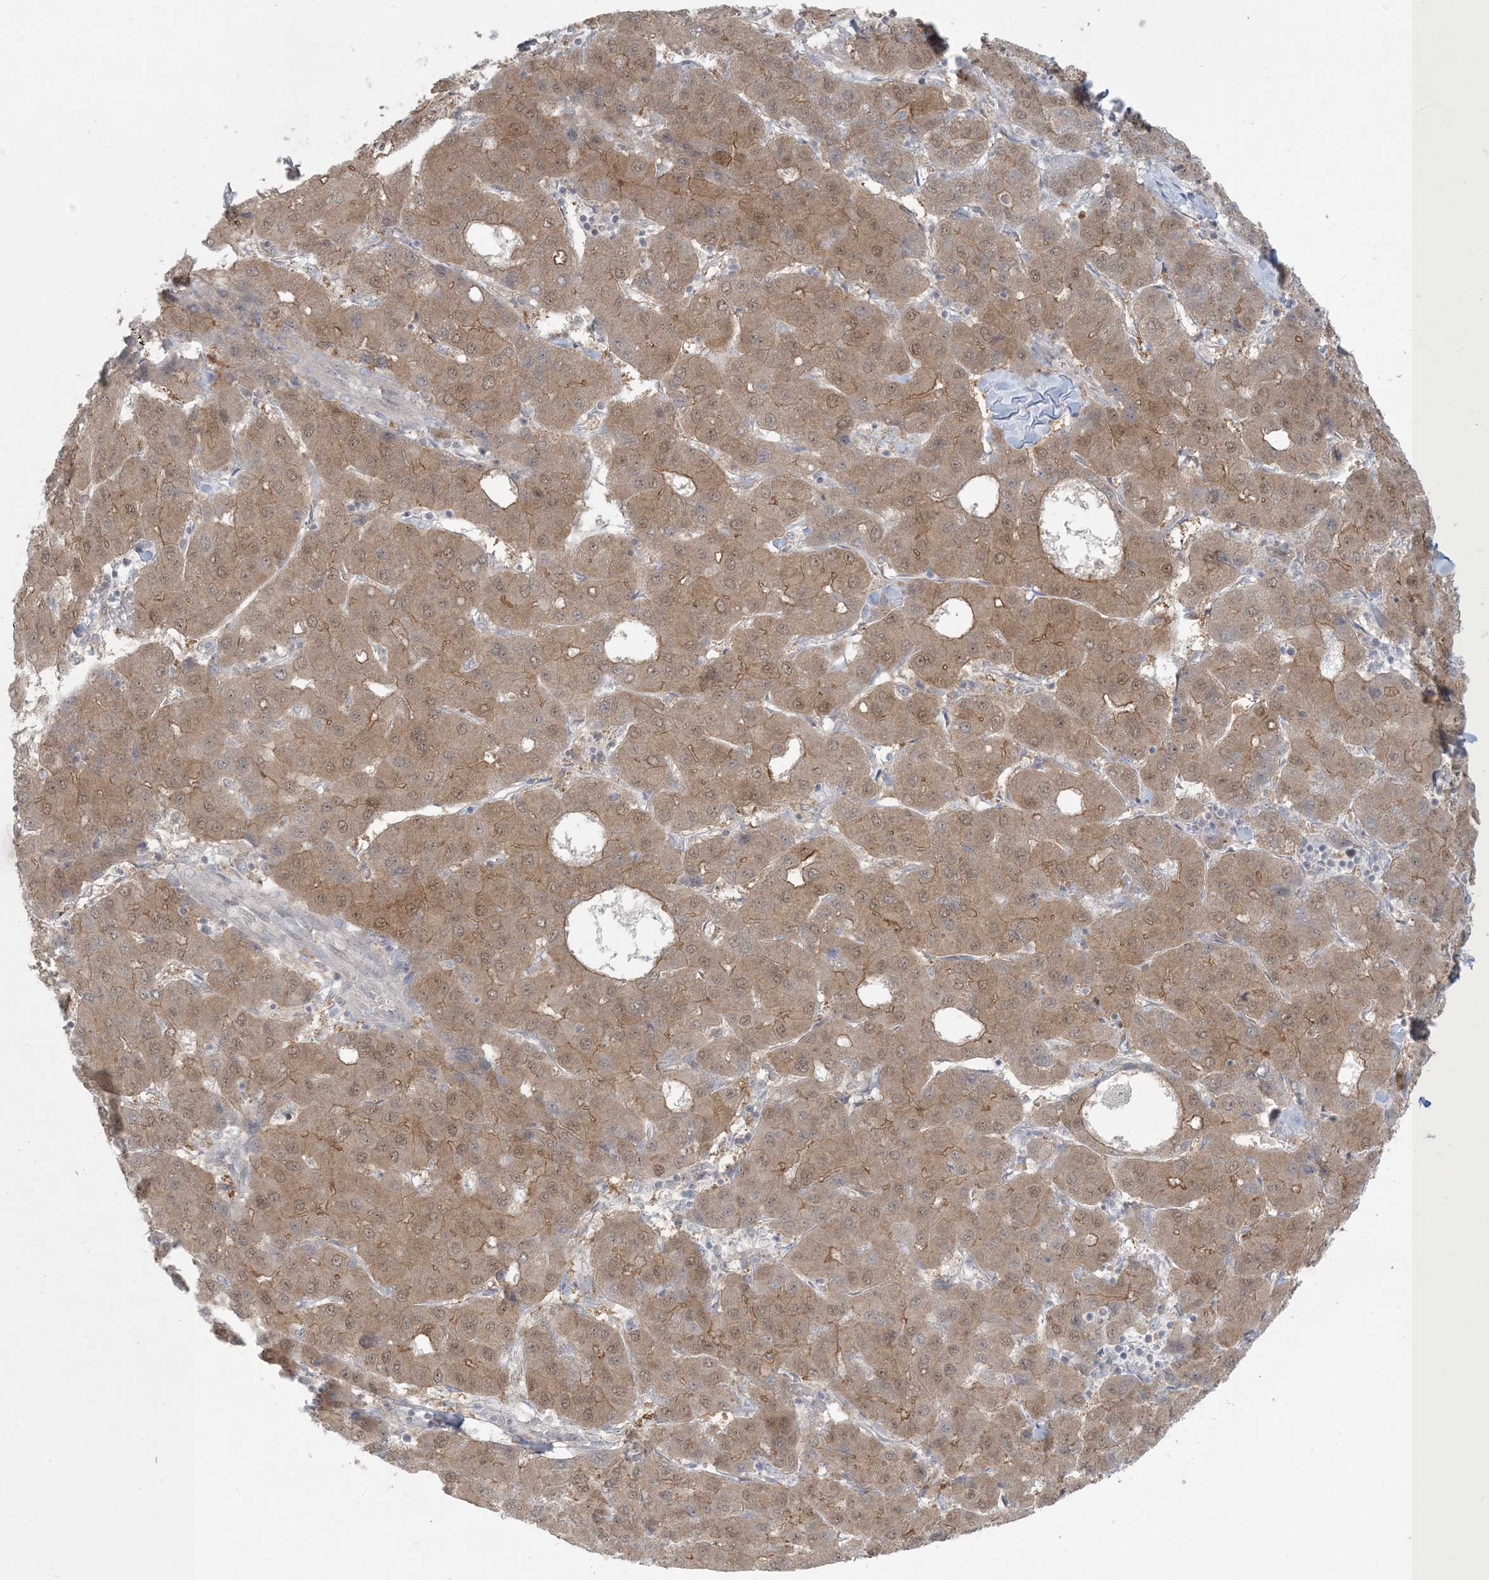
{"staining": {"intensity": "weak", "quantity": ">75%", "location": "cytoplasmic/membranous,nuclear"}, "tissue": "liver cancer", "cell_type": "Tumor cells", "image_type": "cancer", "snomed": [{"axis": "morphology", "description": "Carcinoma, Hepatocellular, NOS"}, {"axis": "topography", "description": "Liver"}], "caption": "Human hepatocellular carcinoma (liver) stained for a protein (brown) reveals weak cytoplasmic/membranous and nuclear positive positivity in about >75% of tumor cells.", "gene": "NRBP2", "patient": {"sex": "male", "age": 65}}